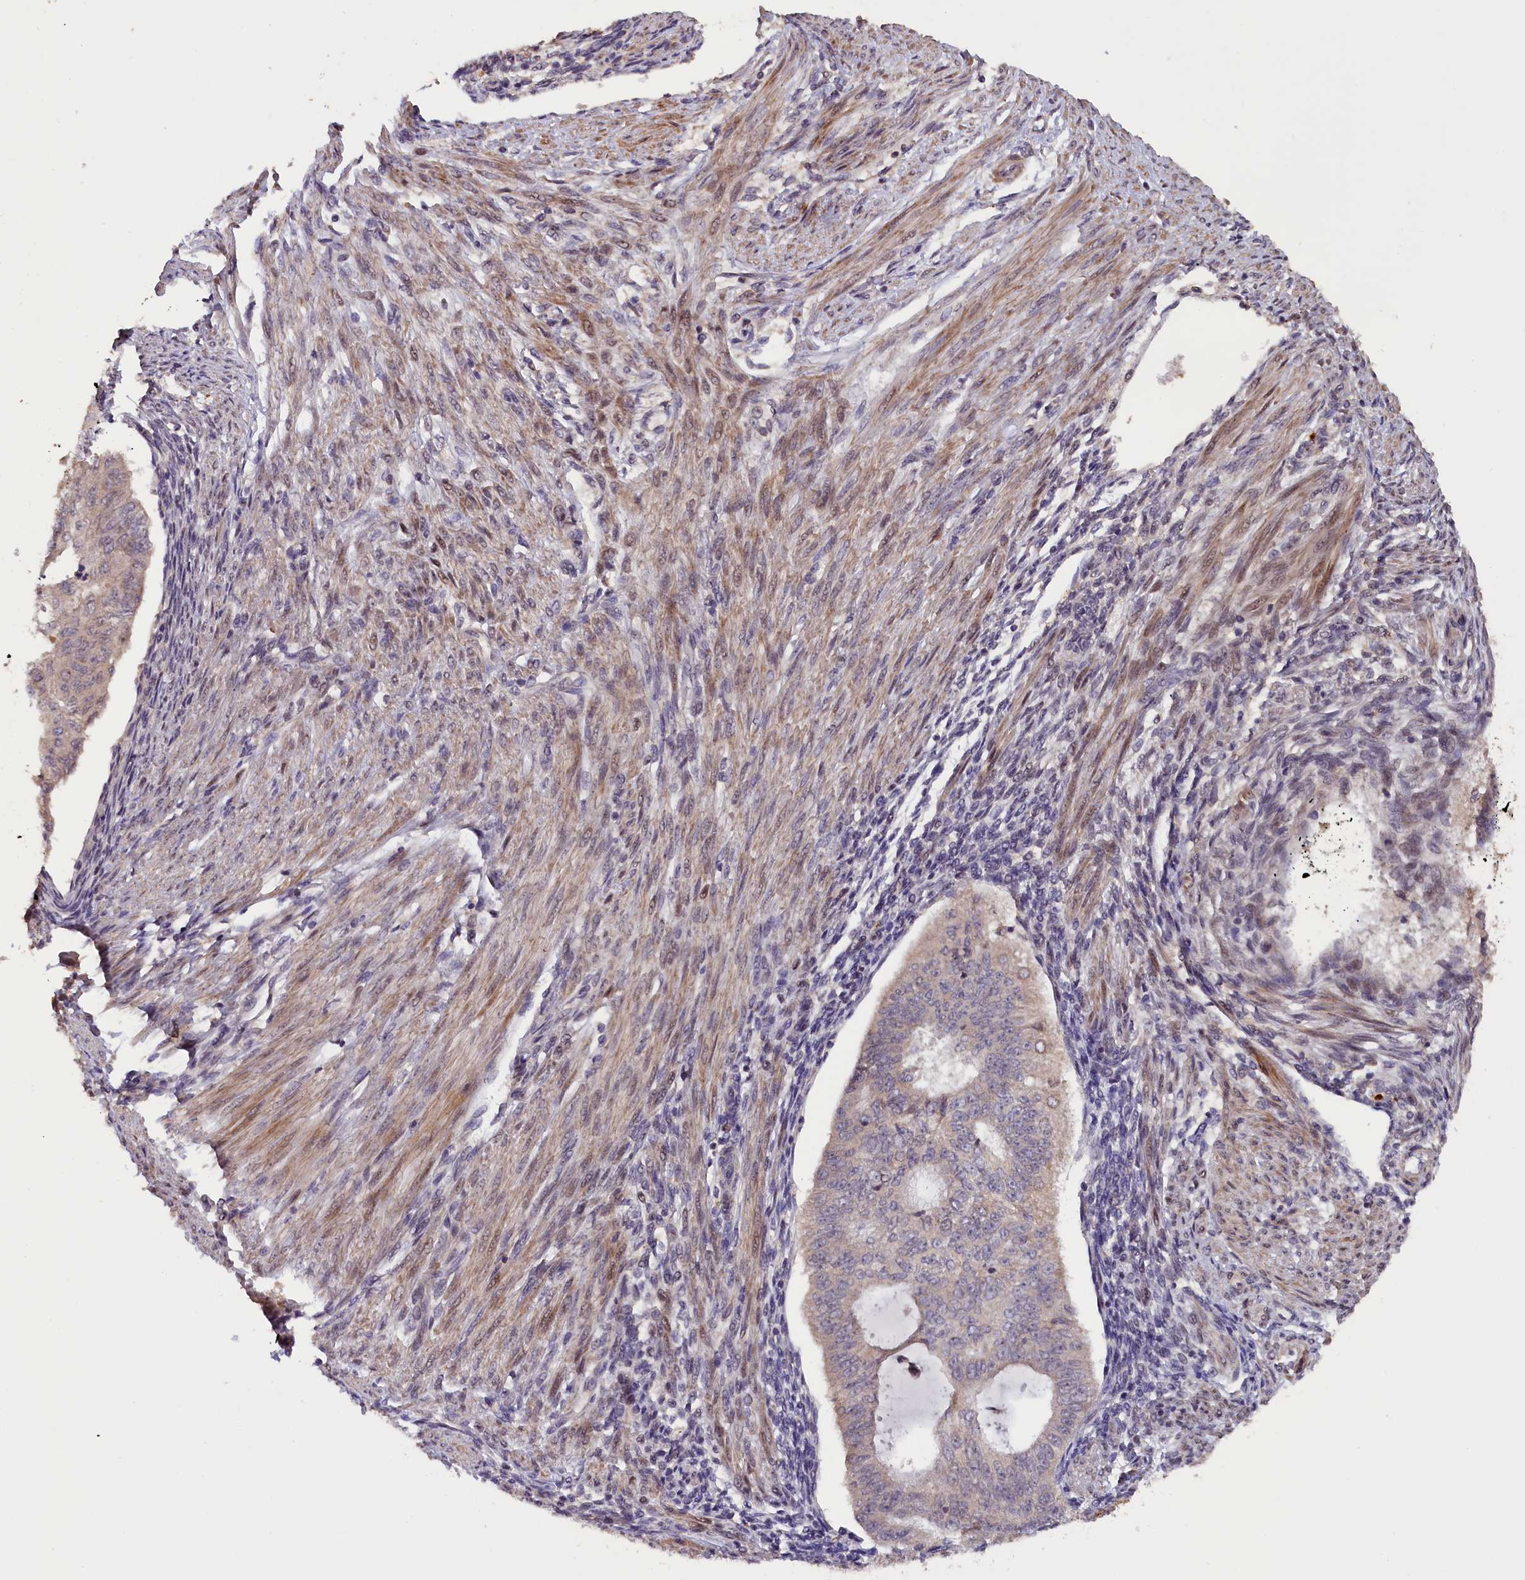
{"staining": {"intensity": "weak", "quantity": "<25%", "location": "cytoplasmic/membranous"}, "tissue": "endometrial cancer", "cell_type": "Tumor cells", "image_type": "cancer", "snomed": [{"axis": "morphology", "description": "Adenocarcinoma, NOS"}, {"axis": "topography", "description": "Endometrium"}], "caption": "The histopathology image shows no significant positivity in tumor cells of endometrial cancer.", "gene": "DNAJB9", "patient": {"sex": "female", "age": 32}}